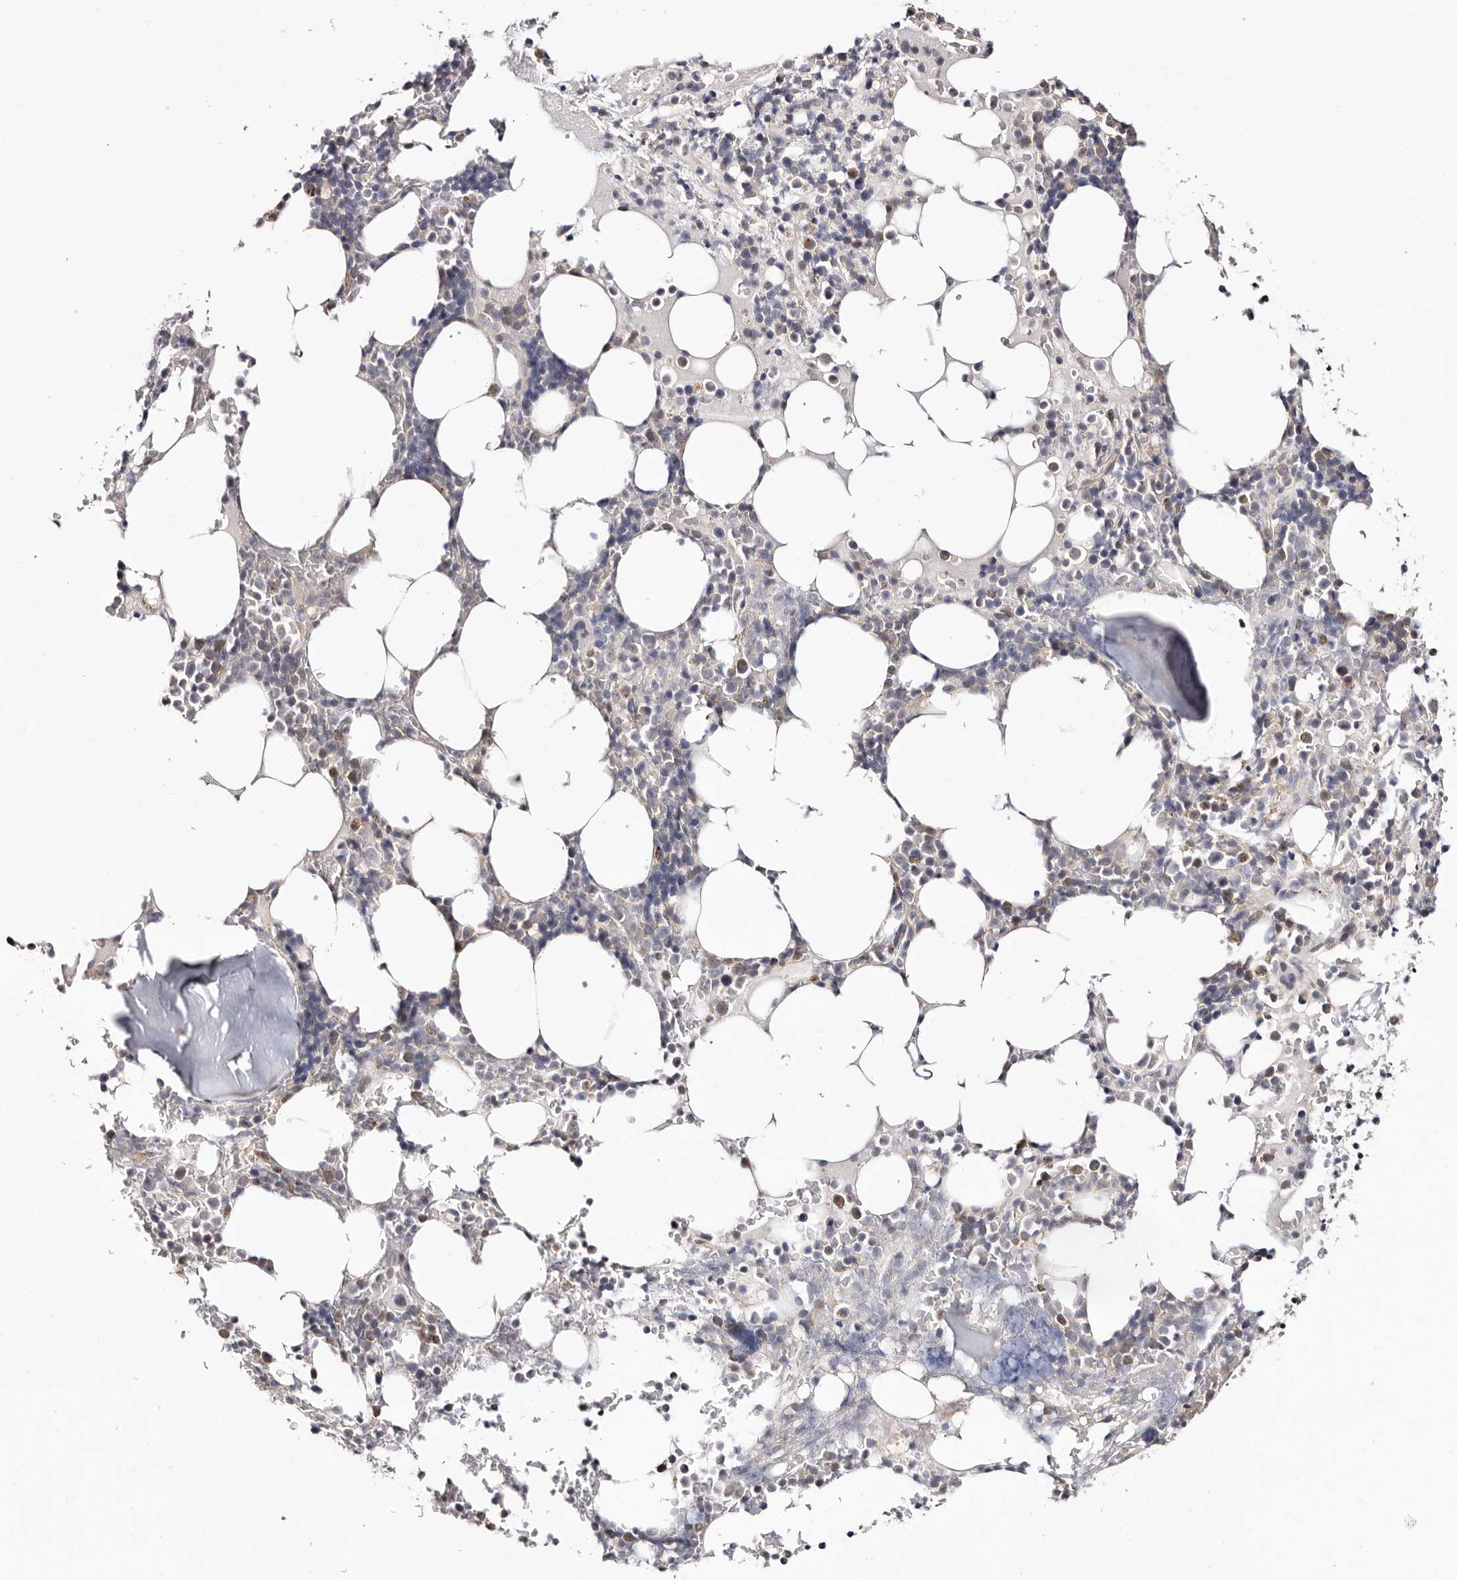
{"staining": {"intensity": "weak", "quantity": "<25%", "location": "cytoplasmic/membranous"}, "tissue": "bone marrow", "cell_type": "Hematopoietic cells", "image_type": "normal", "snomed": [{"axis": "morphology", "description": "Normal tissue, NOS"}, {"axis": "topography", "description": "Bone marrow"}], "caption": "An IHC image of normal bone marrow is shown. There is no staining in hematopoietic cells of bone marrow. (Brightfield microscopy of DAB immunohistochemistry (IHC) at high magnification).", "gene": "TYW3", "patient": {"sex": "male", "age": 58}}